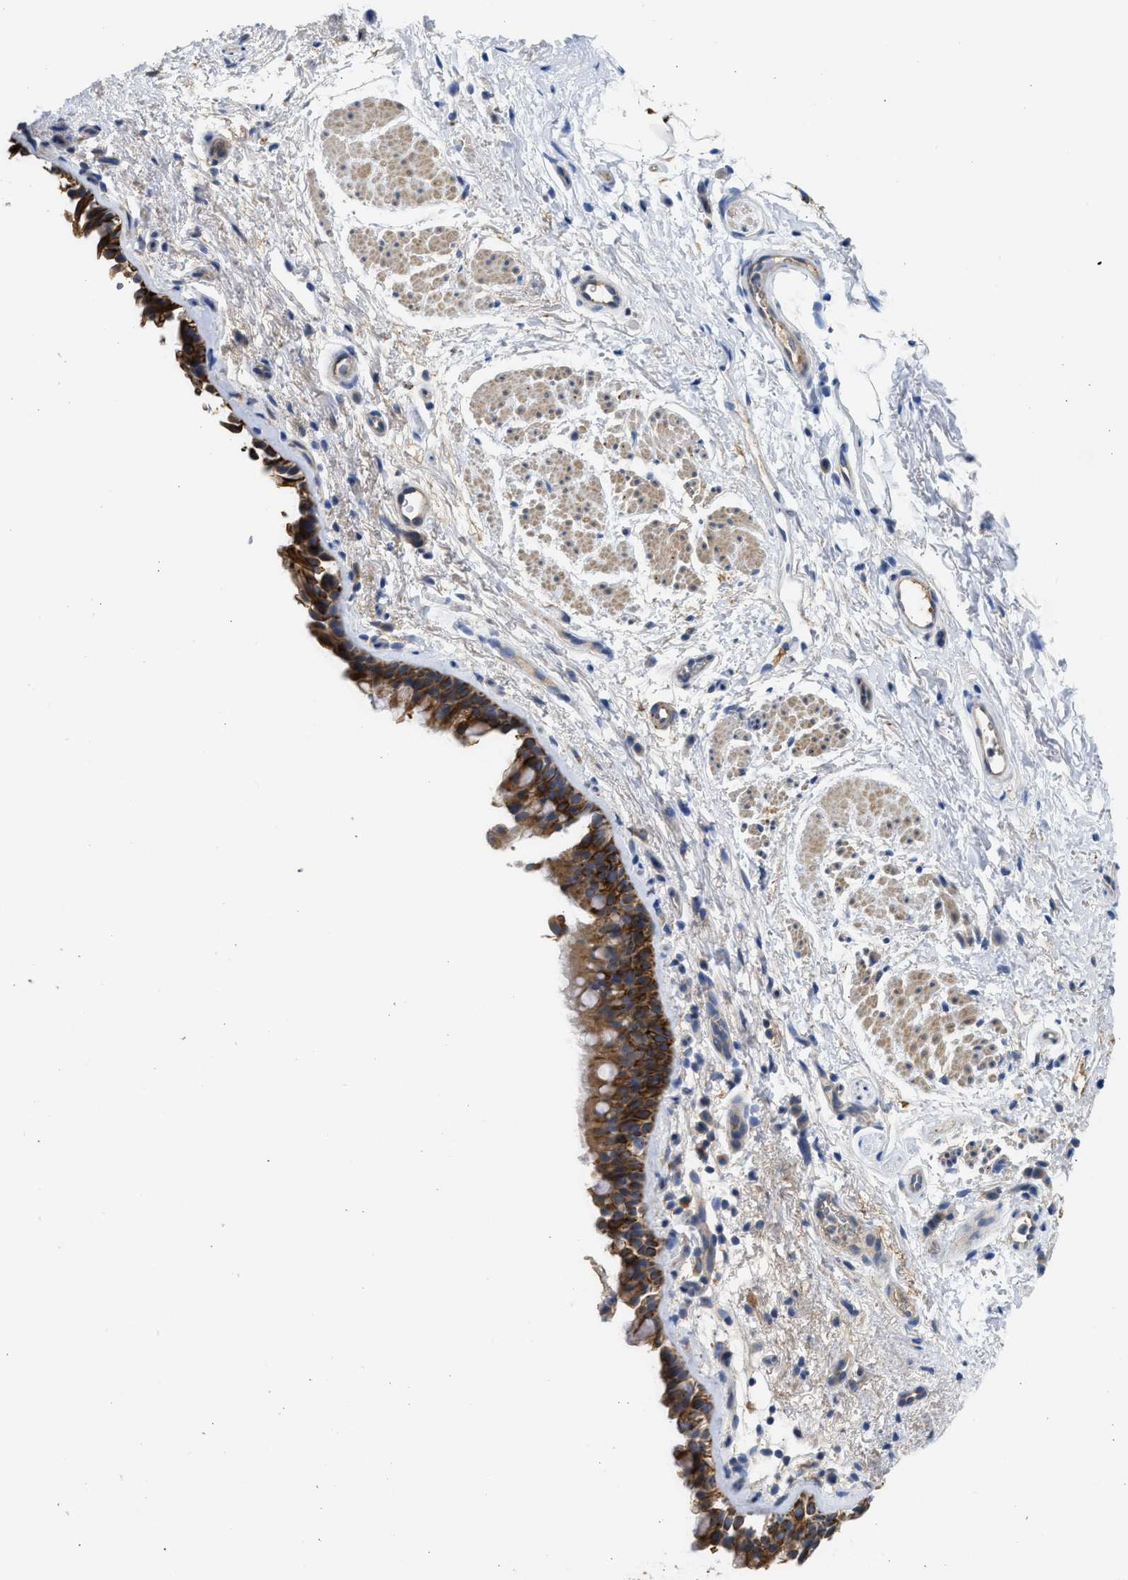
{"staining": {"intensity": "strong", "quantity": ">75%", "location": "cytoplasmic/membranous"}, "tissue": "bronchus", "cell_type": "Respiratory epithelial cells", "image_type": "normal", "snomed": [{"axis": "morphology", "description": "Normal tissue, NOS"}, {"axis": "topography", "description": "Cartilage tissue"}, {"axis": "topography", "description": "Bronchus"}], "caption": "Immunohistochemical staining of benign human bronchus shows >75% levels of strong cytoplasmic/membranous protein expression in approximately >75% of respiratory epithelial cells. Nuclei are stained in blue.", "gene": "CSRNP2", "patient": {"sex": "female", "age": 53}}